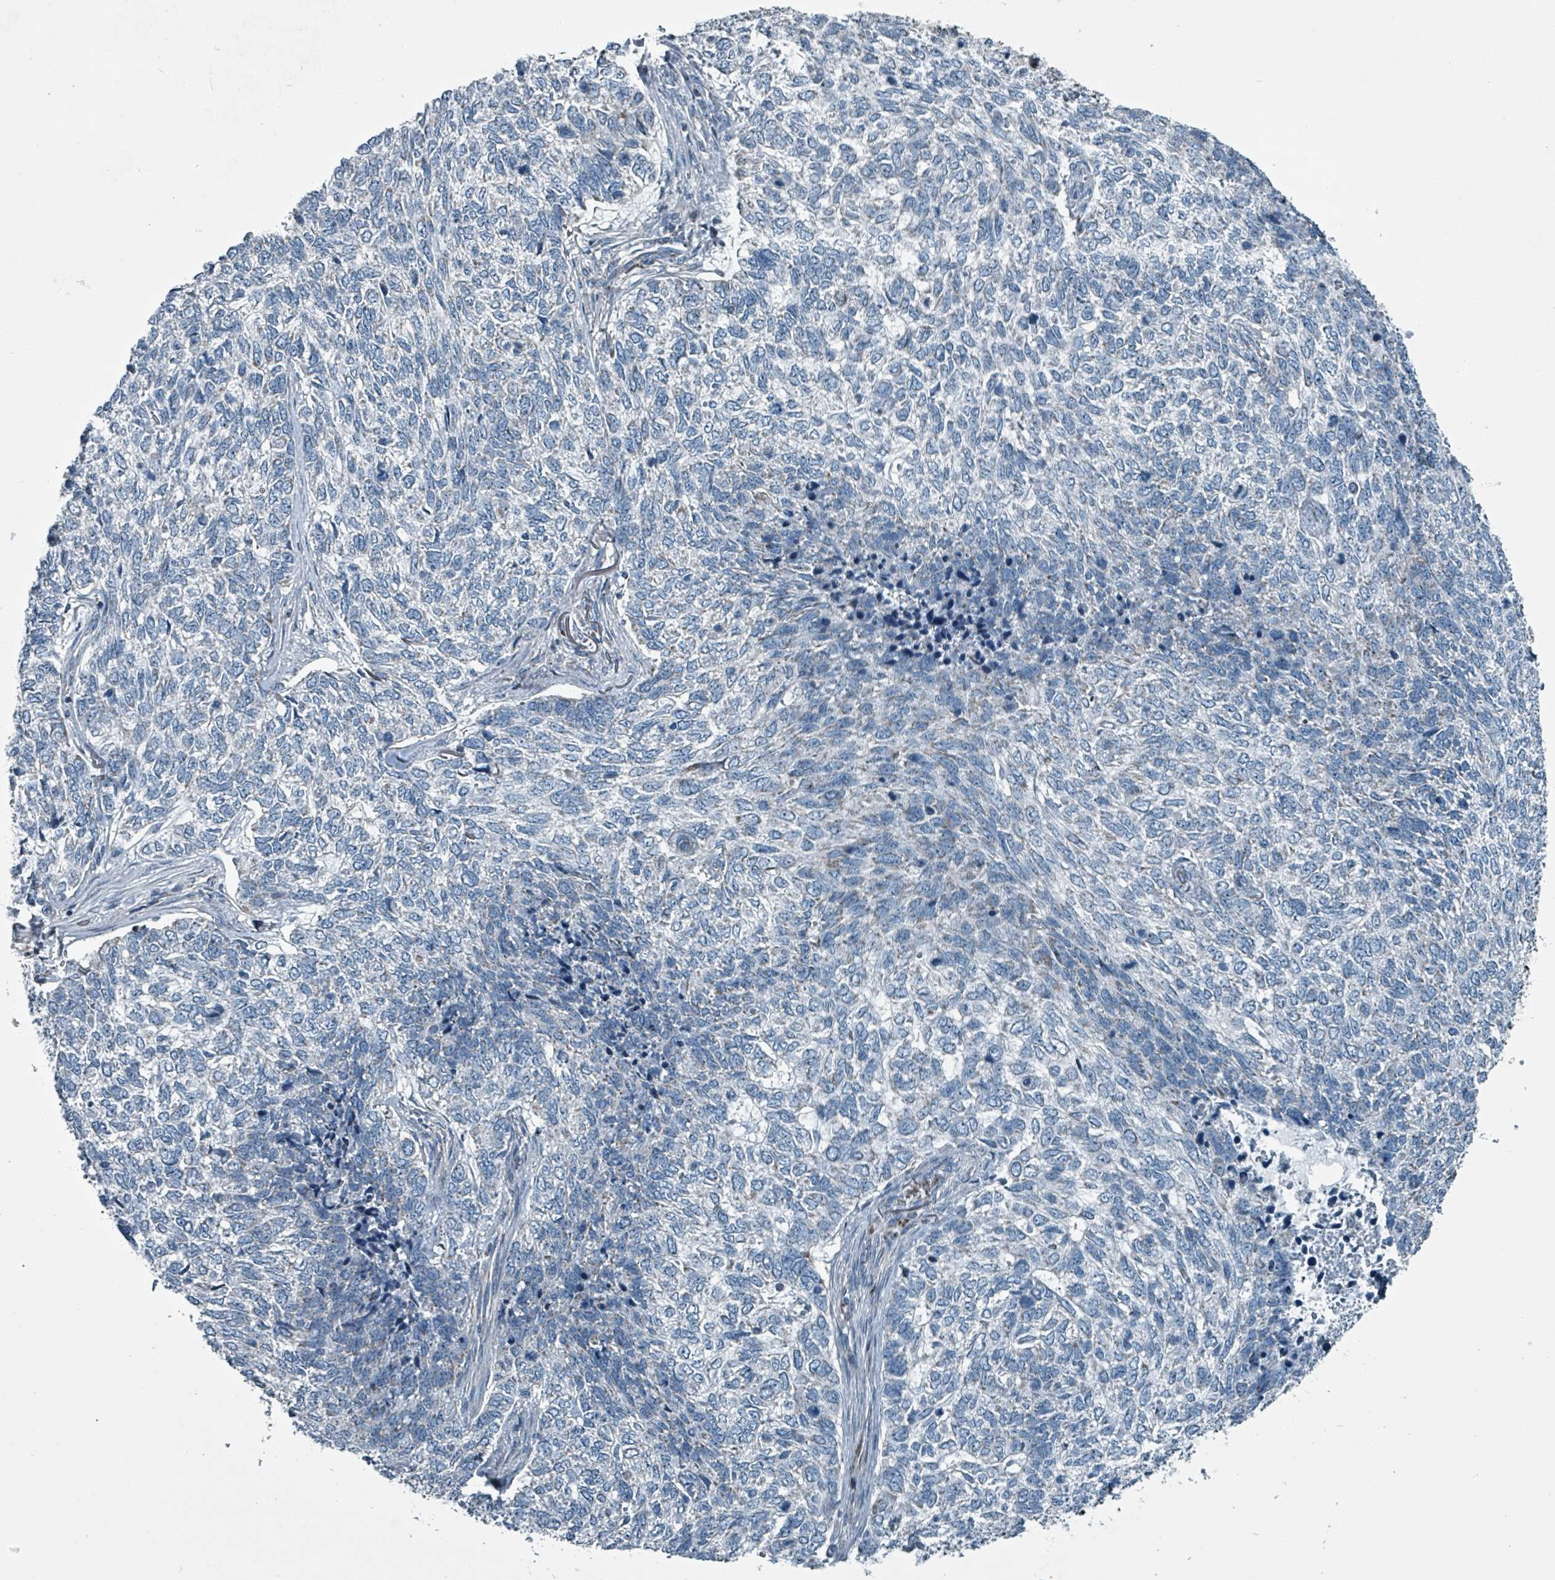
{"staining": {"intensity": "negative", "quantity": "none", "location": "none"}, "tissue": "skin cancer", "cell_type": "Tumor cells", "image_type": "cancer", "snomed": [{"axis": "morphology", "description": "Basal cell carcinoma"}, {"axis": "topography", "description": "Skin"}], "caption": "Immunohistochemical staining of human skin cancer shows no significant positivity in tumor cells. (DAB IHC with hematoxylin counter stain).", "gene": "ABHD18", "patient": {"sex": "female", "age": 65}}